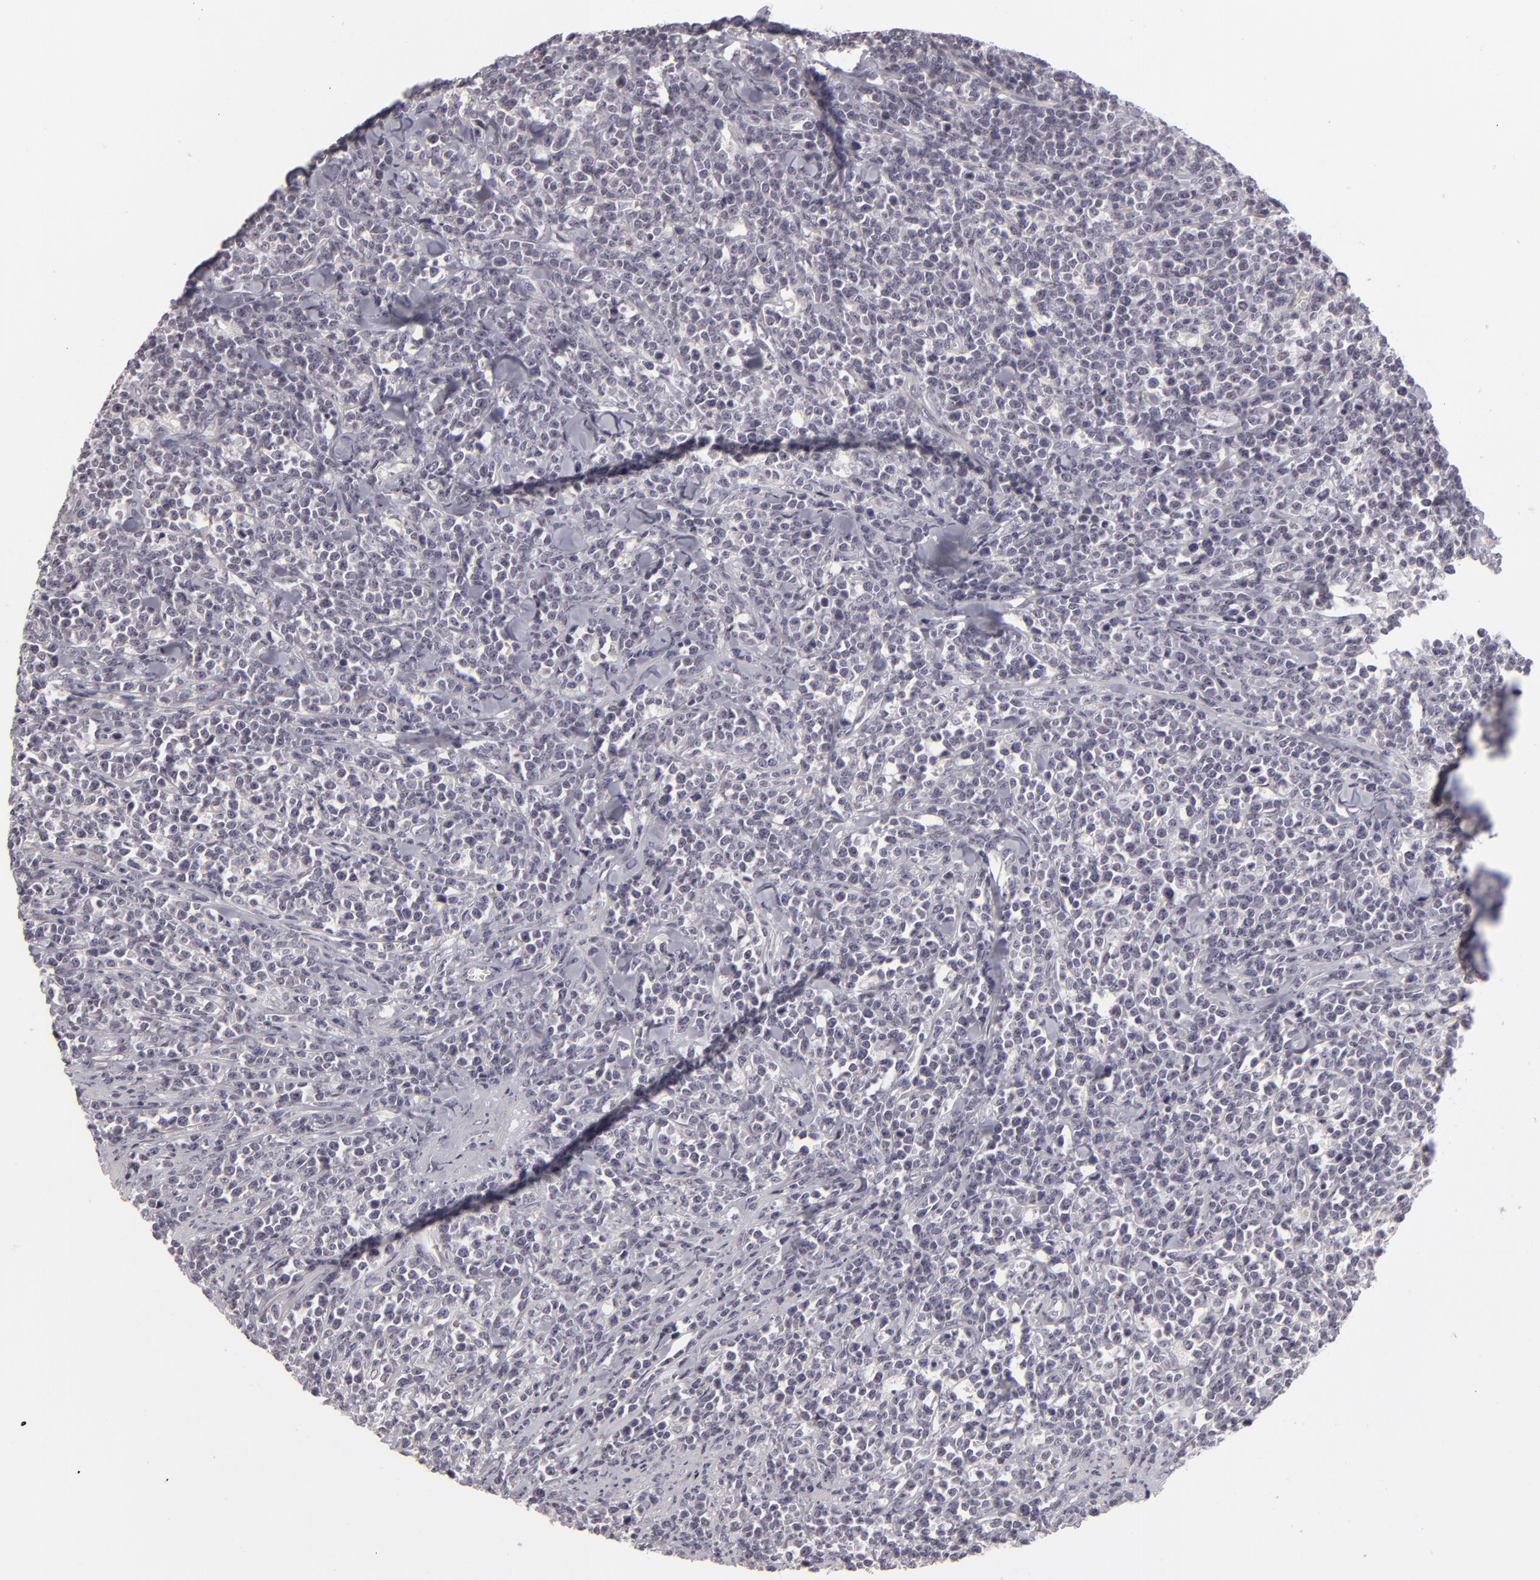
{"staining": {"intensity": "negative", "quantity": "none", "location": "none"}, "tissue": "lymphoma", "cell_type": "Tumor cells", "image_type": "cancer", "snomed": [{"axis": "morphology", "description": "Malignant lymphoma, non-Hodgkin's type, High grade"}, {"axis": "topography", "description": "Small intestine"}, {"axis": "topography", "description": "Colon"}], "caption": "Histopathology image shows no significant protein expression in tumor cells of high-grade malignant lymphoma, non-Hodgkin's type.", "gene": "SIX1", "patient": {"sex": "male", "age": 8}}